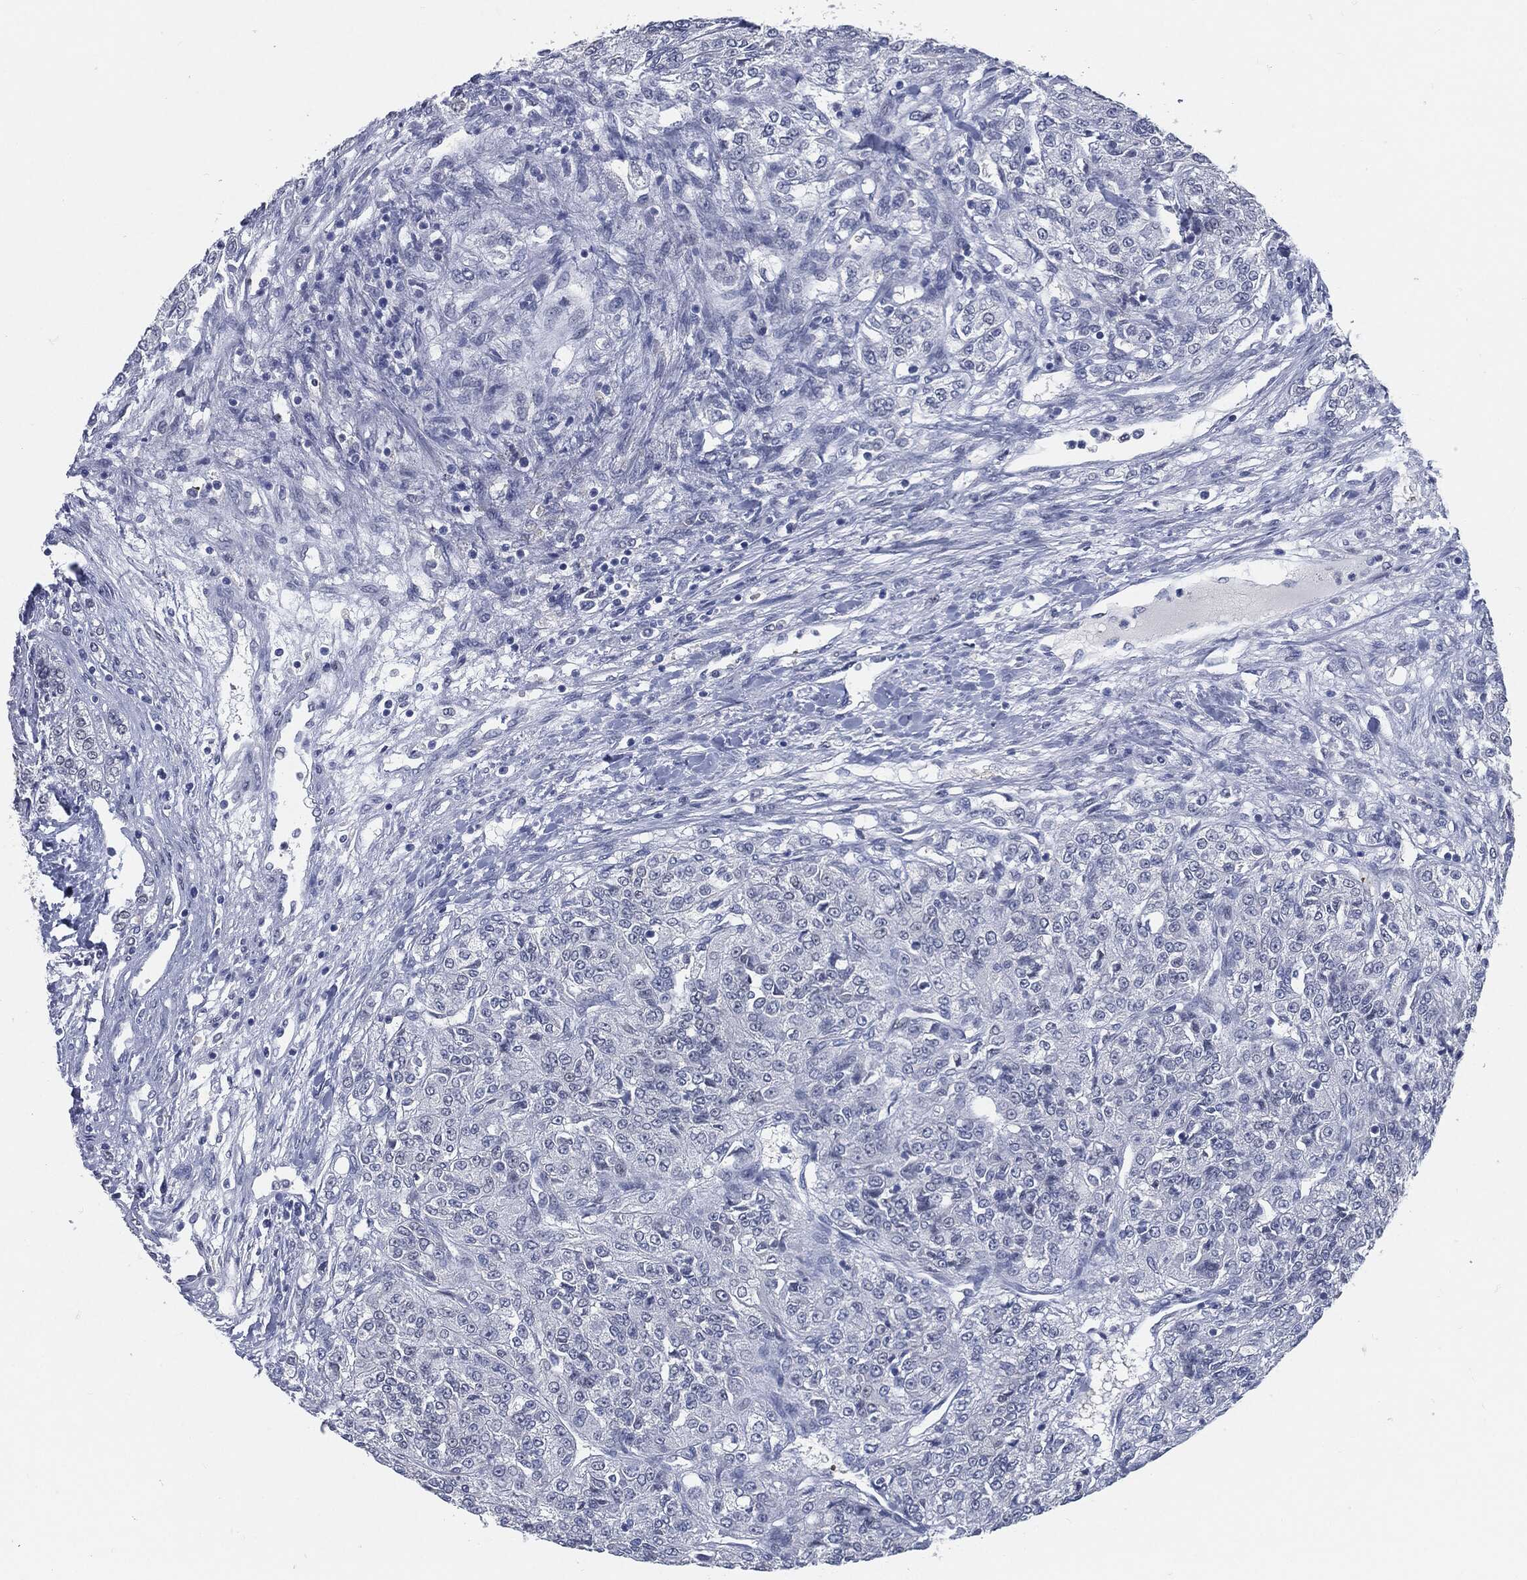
{"staining": {"intensity": "negative", "quantity": "none", "location": "none"}, "tissue": "renal cancer", "cell_type": "Tumor cells", "image_type": "cancer", "snomed": [{"axis": "morphology", "description": "Adenocarcinoma, NOS"}, {"axis": "topography", "description": "Kidney"}], "caption": "Renal adenocarcinoma was stained to show a protein in brown. There is no significant staining in tumor cells.", "gene": "PROM1", "patient": {"sex": "female", "age": 63}}